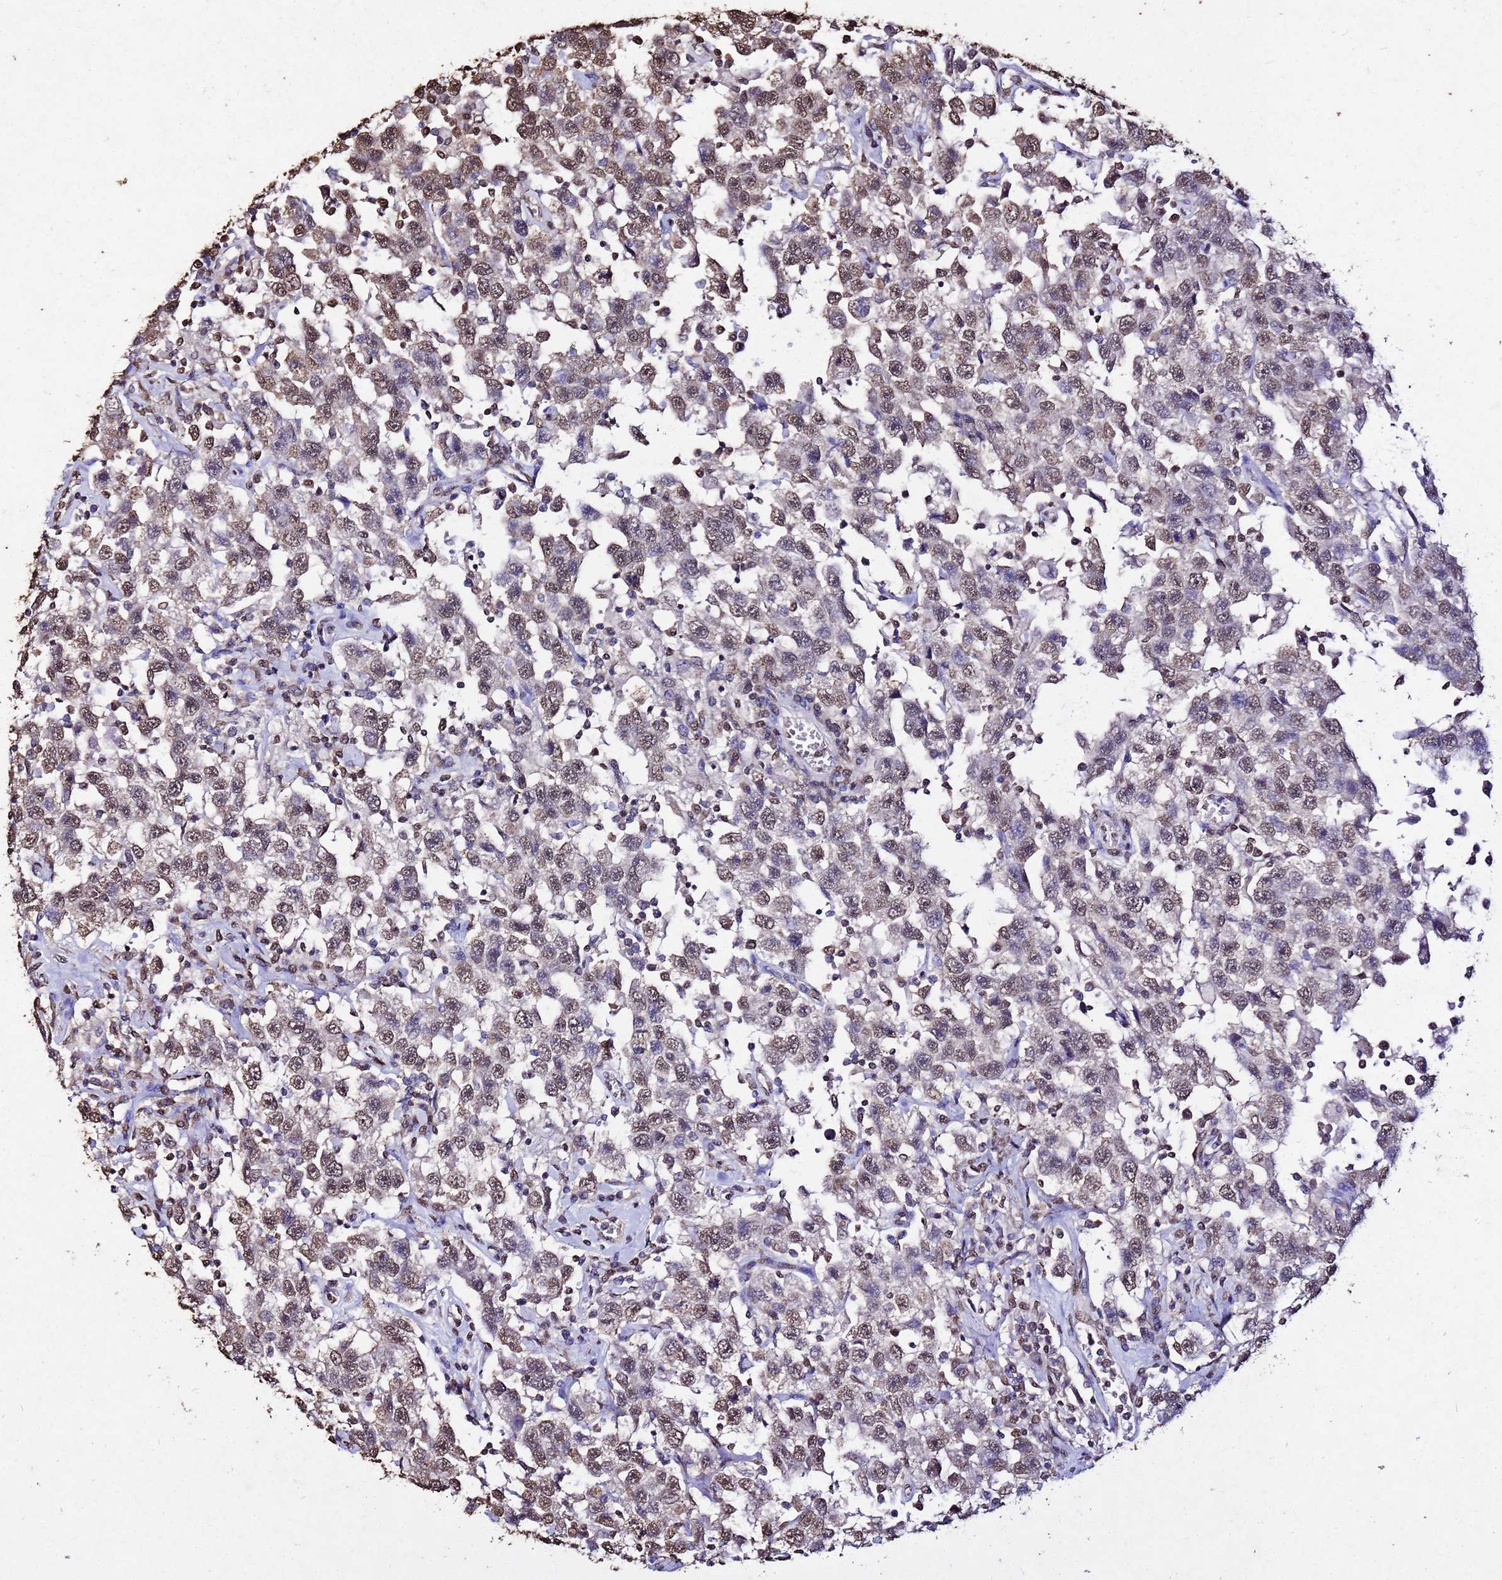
{"staining": {"intensity": "moderate", "quantity": ">75%", "location": "nuclear"}, "tissue": "testis cancer", "cell_type": "Tumor cells", "image_type": "cancer", "snomed": [{"axis": "morphology", "description": "Seminoma, NOS"}, {"axis": "topography", "description": "Testis"}], "caption": "Protein expression by IHC demonstrates moderate nuclear positivity in approximately >75% of tumor cells in seminoma (testis). The staining was performed using DAB to visualize the protein expression in brown, while the nuclei were stained in blue with hematoxylin (Magnification: 20x).", "gene": "MYOCD", "patient": {"sex": "male", "age": 41}}